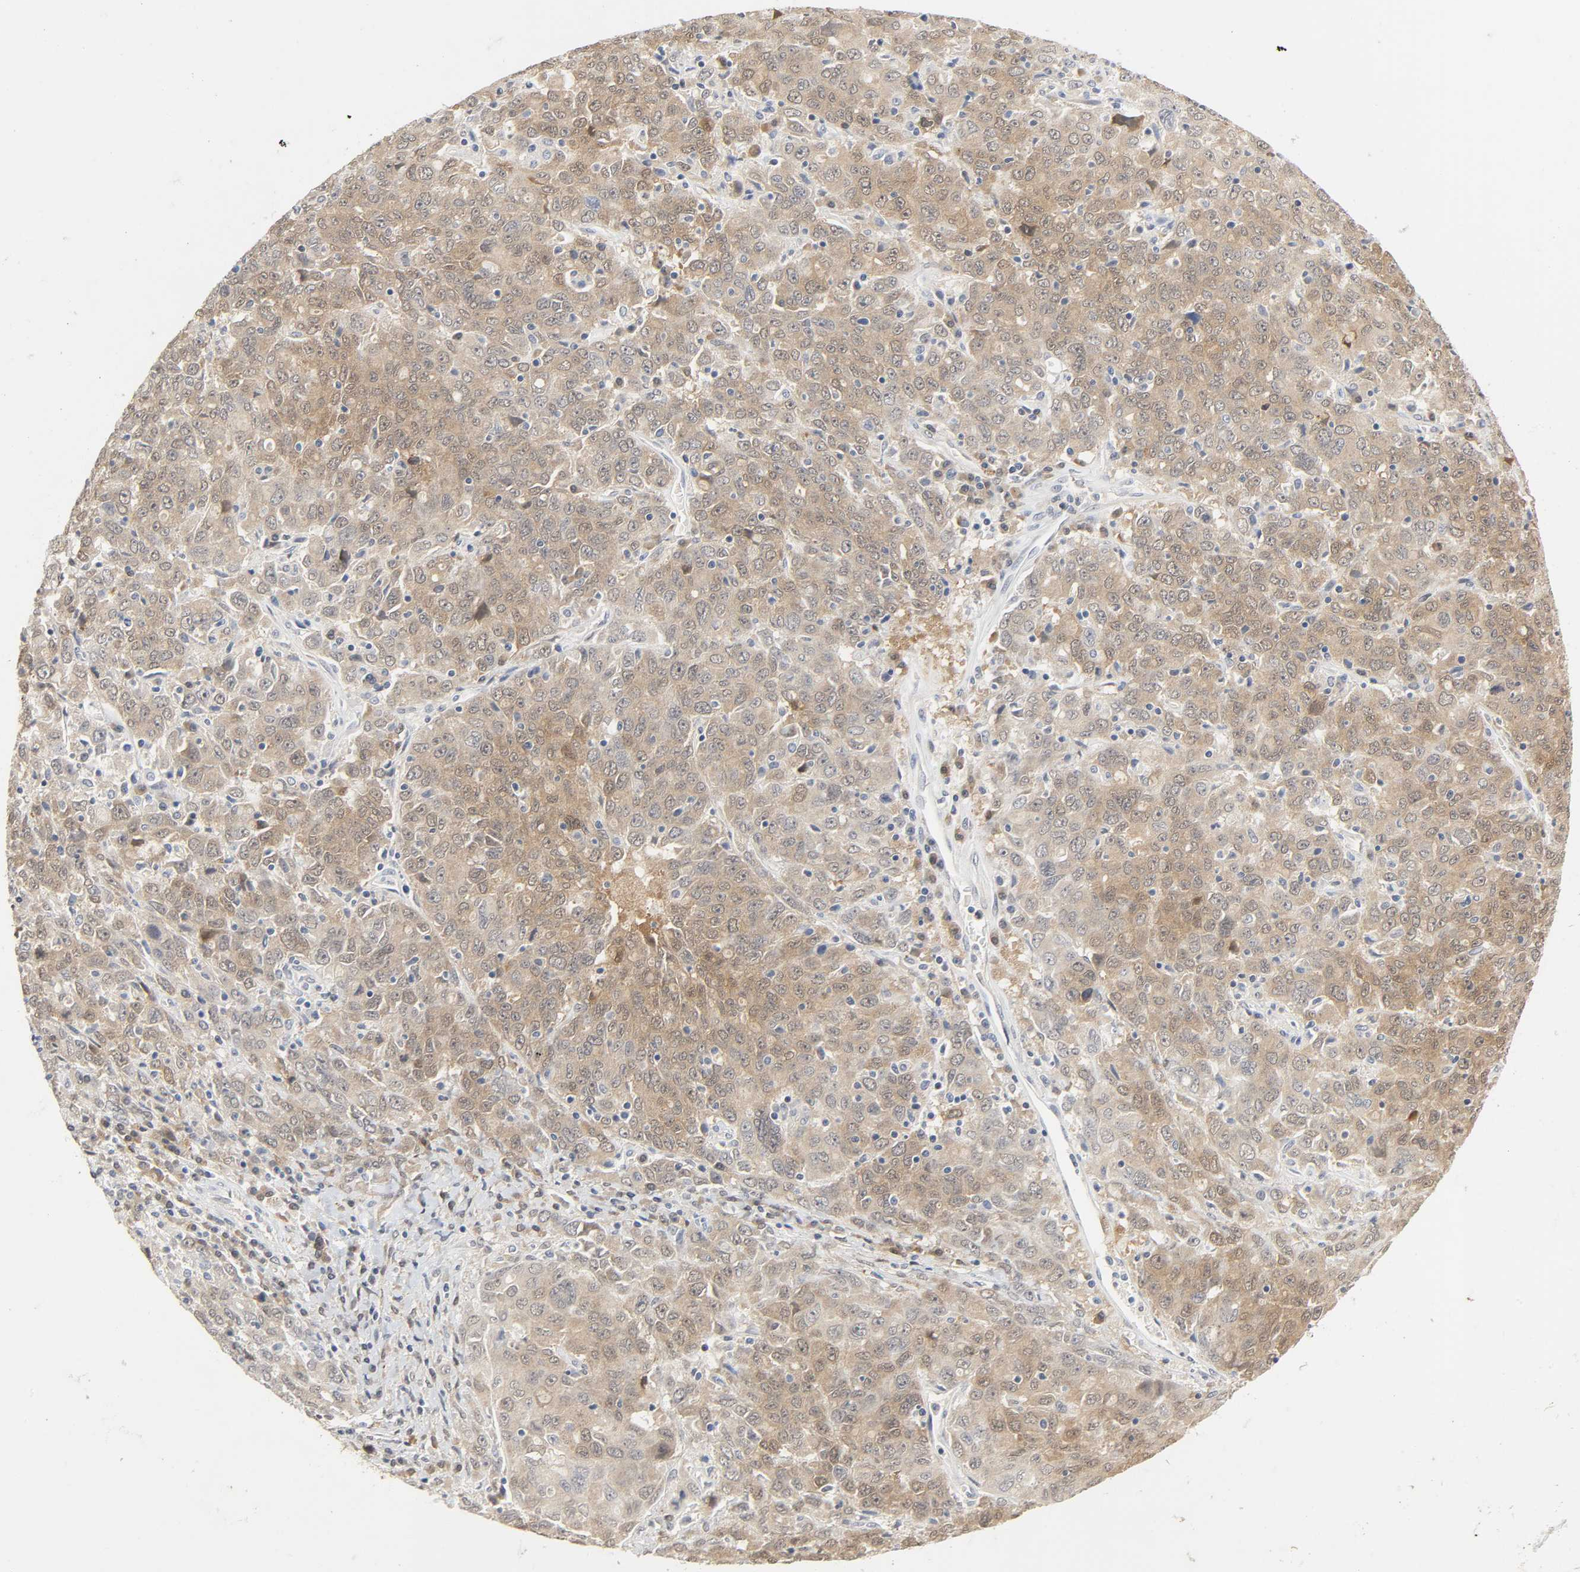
{"staining": {"intensity": "weak", "quantity": ">75%", "location": "cytoplasmic/membranous"}, "tissue": "ovarian cancer", "cell_type": "Tumor cells", "image_type": "cancer", "snomed": [{"axis": "morphology", "description": "Carcinoma, endometroid"}, {"axis": "topography", "description": "Ovary"}], "caption": "Protein expression analysis of human ovarian cancer reveals weak cytoplasmic/membranous positivity in about >75% of tumor cells. (Stains: DAB (3,3'-diaminobenzidine) in brown, nuclei in blue, Microscopy: brightfield microscopy at high magnification).", "gene": "MIF", "patient": {"sex": "female", "age": 62}}